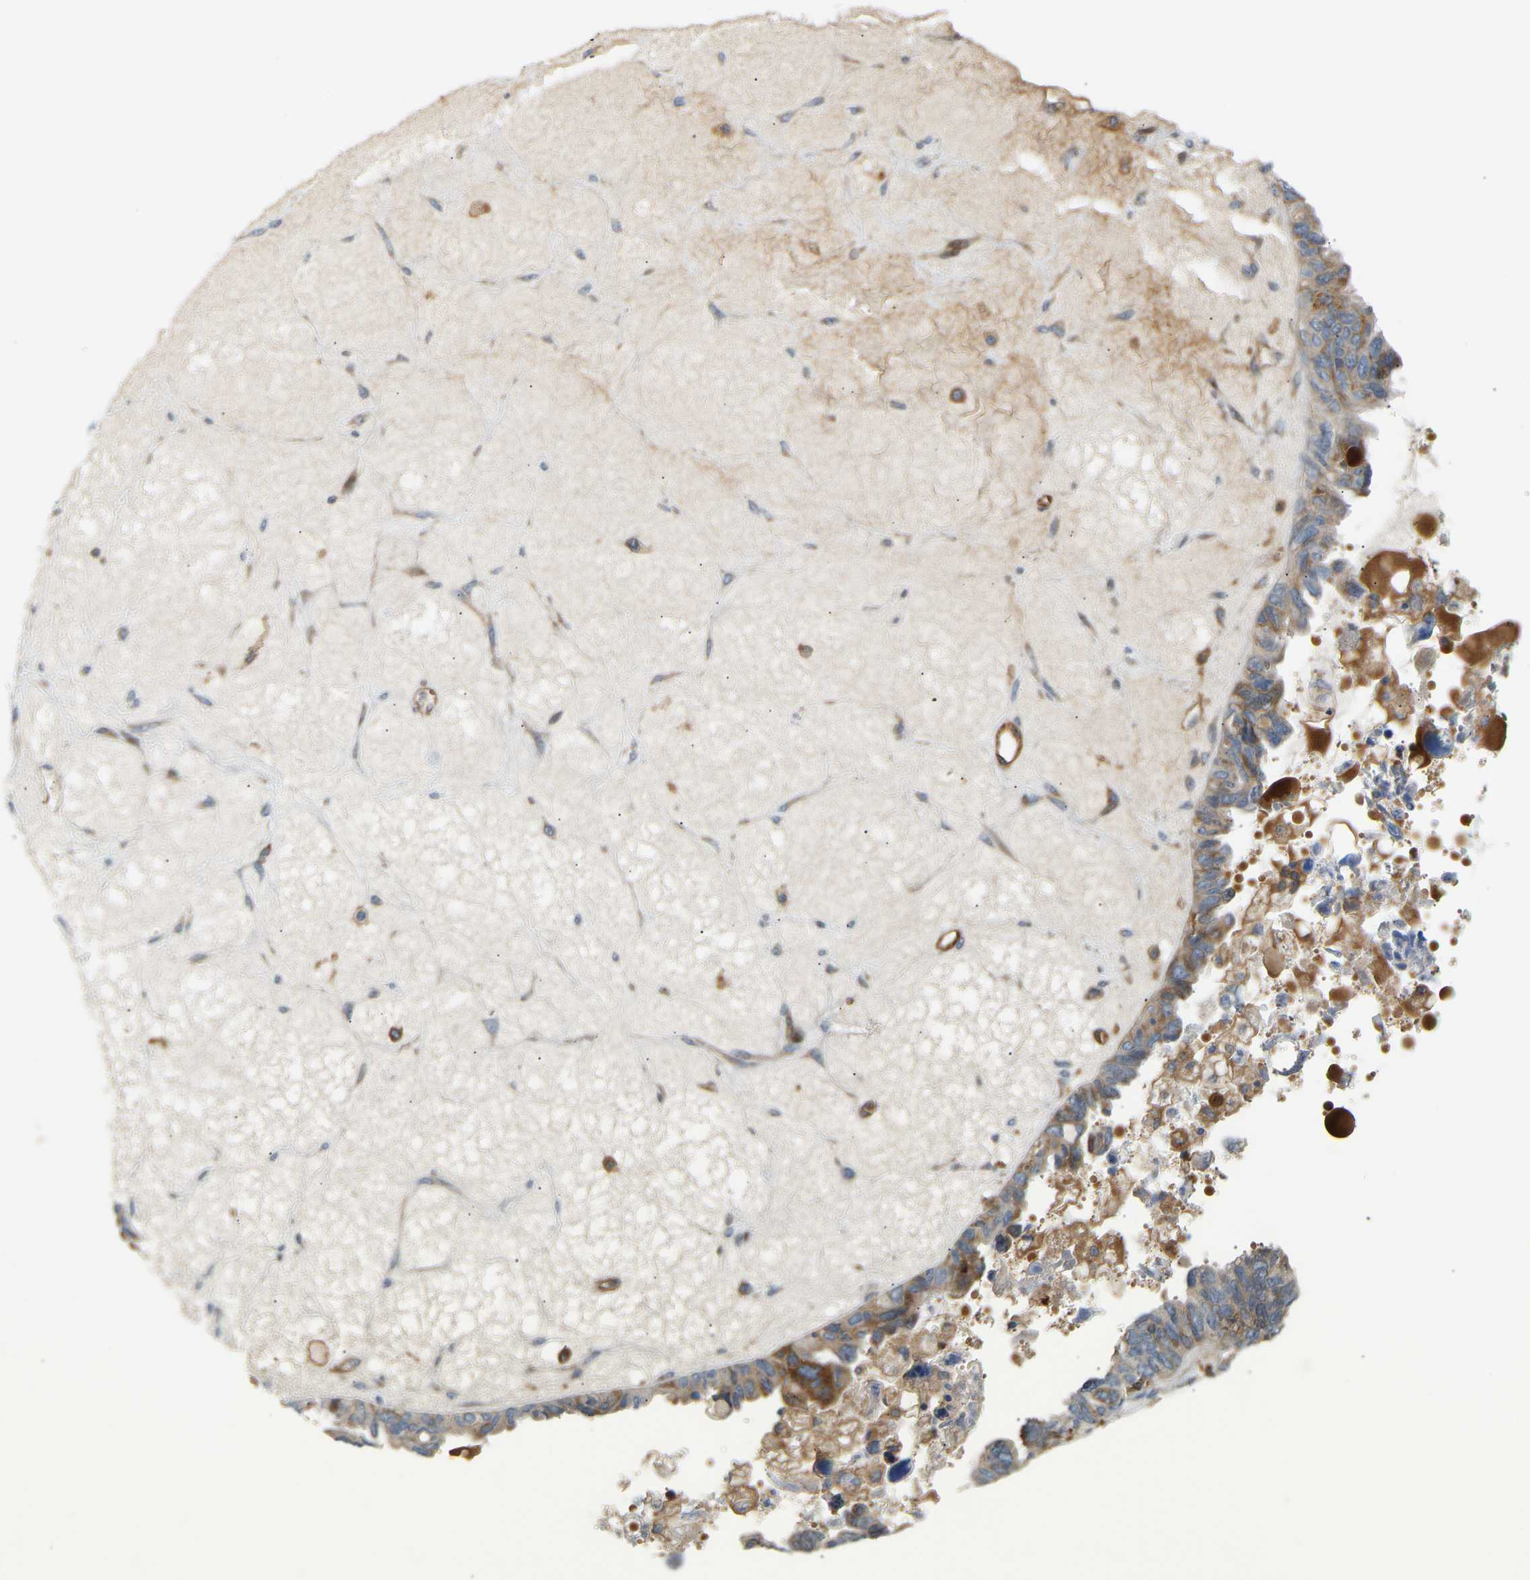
{"staining": {"intensity": "moderate", "quantity": "25%-75%", "location": "cytoplasmic/membranous"}, "tissue": "ovarian cancer", "cell_type": "Tumor cells", "image_type": "cancer", "snomed": [{"axis": "morphology", "description": "Cystadenocarcinoma, serous, NOS"}, {"axis": "topography", "description": "Ovary"}], "caption": "DAB (3,3'-diaminobenzidine) immunohistochemical staining of human ovarian serous cystadenocarcinoma demonstrates moderate cytoplasmic/membranous protein expression in about 25%-75% of tumor cells.", "gene": "PLCG2", "patient": {"sex": "female", "age": 79}}